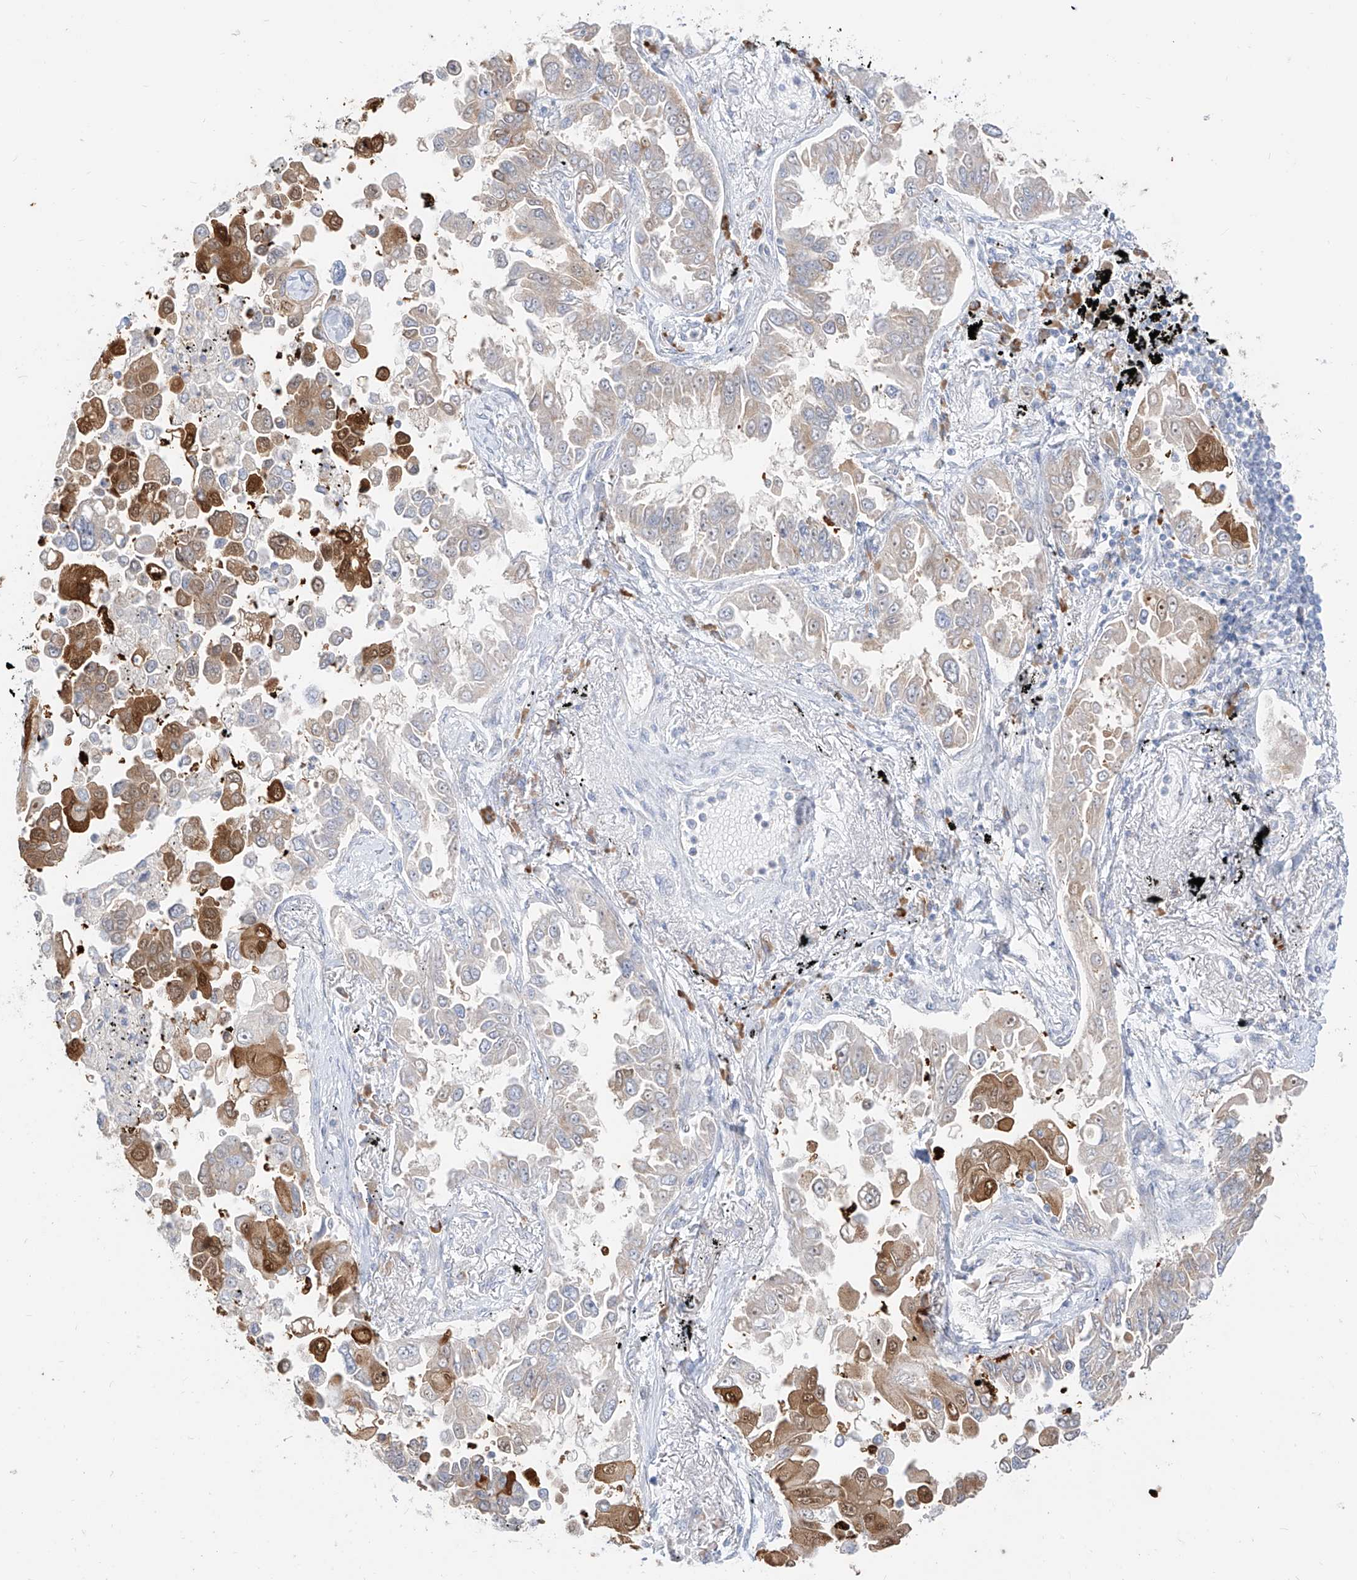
{"staining": {"intensity": "moderate", "quantity": "<25%", "location": "cytoplasmic/membranous,nuclear"}, "tissue": "lung cancer", "cell_type": "Tumor cells", "image_type": "cancer", "snomed": [{"axis": "morphology", "description": "Adenocarcinoma, NOS"}, {"axis": "topography", "description": "Lung"}], "caption": "This is a photomicrograph of immunohistochemistry staining of adenocarcinoma (lung), which shows moderate positivity in the cytoplasmic/membranous and nuclear of tumor cells.", "gene": "SYTL3", "patient": {"sex": "female", "age": 67}}